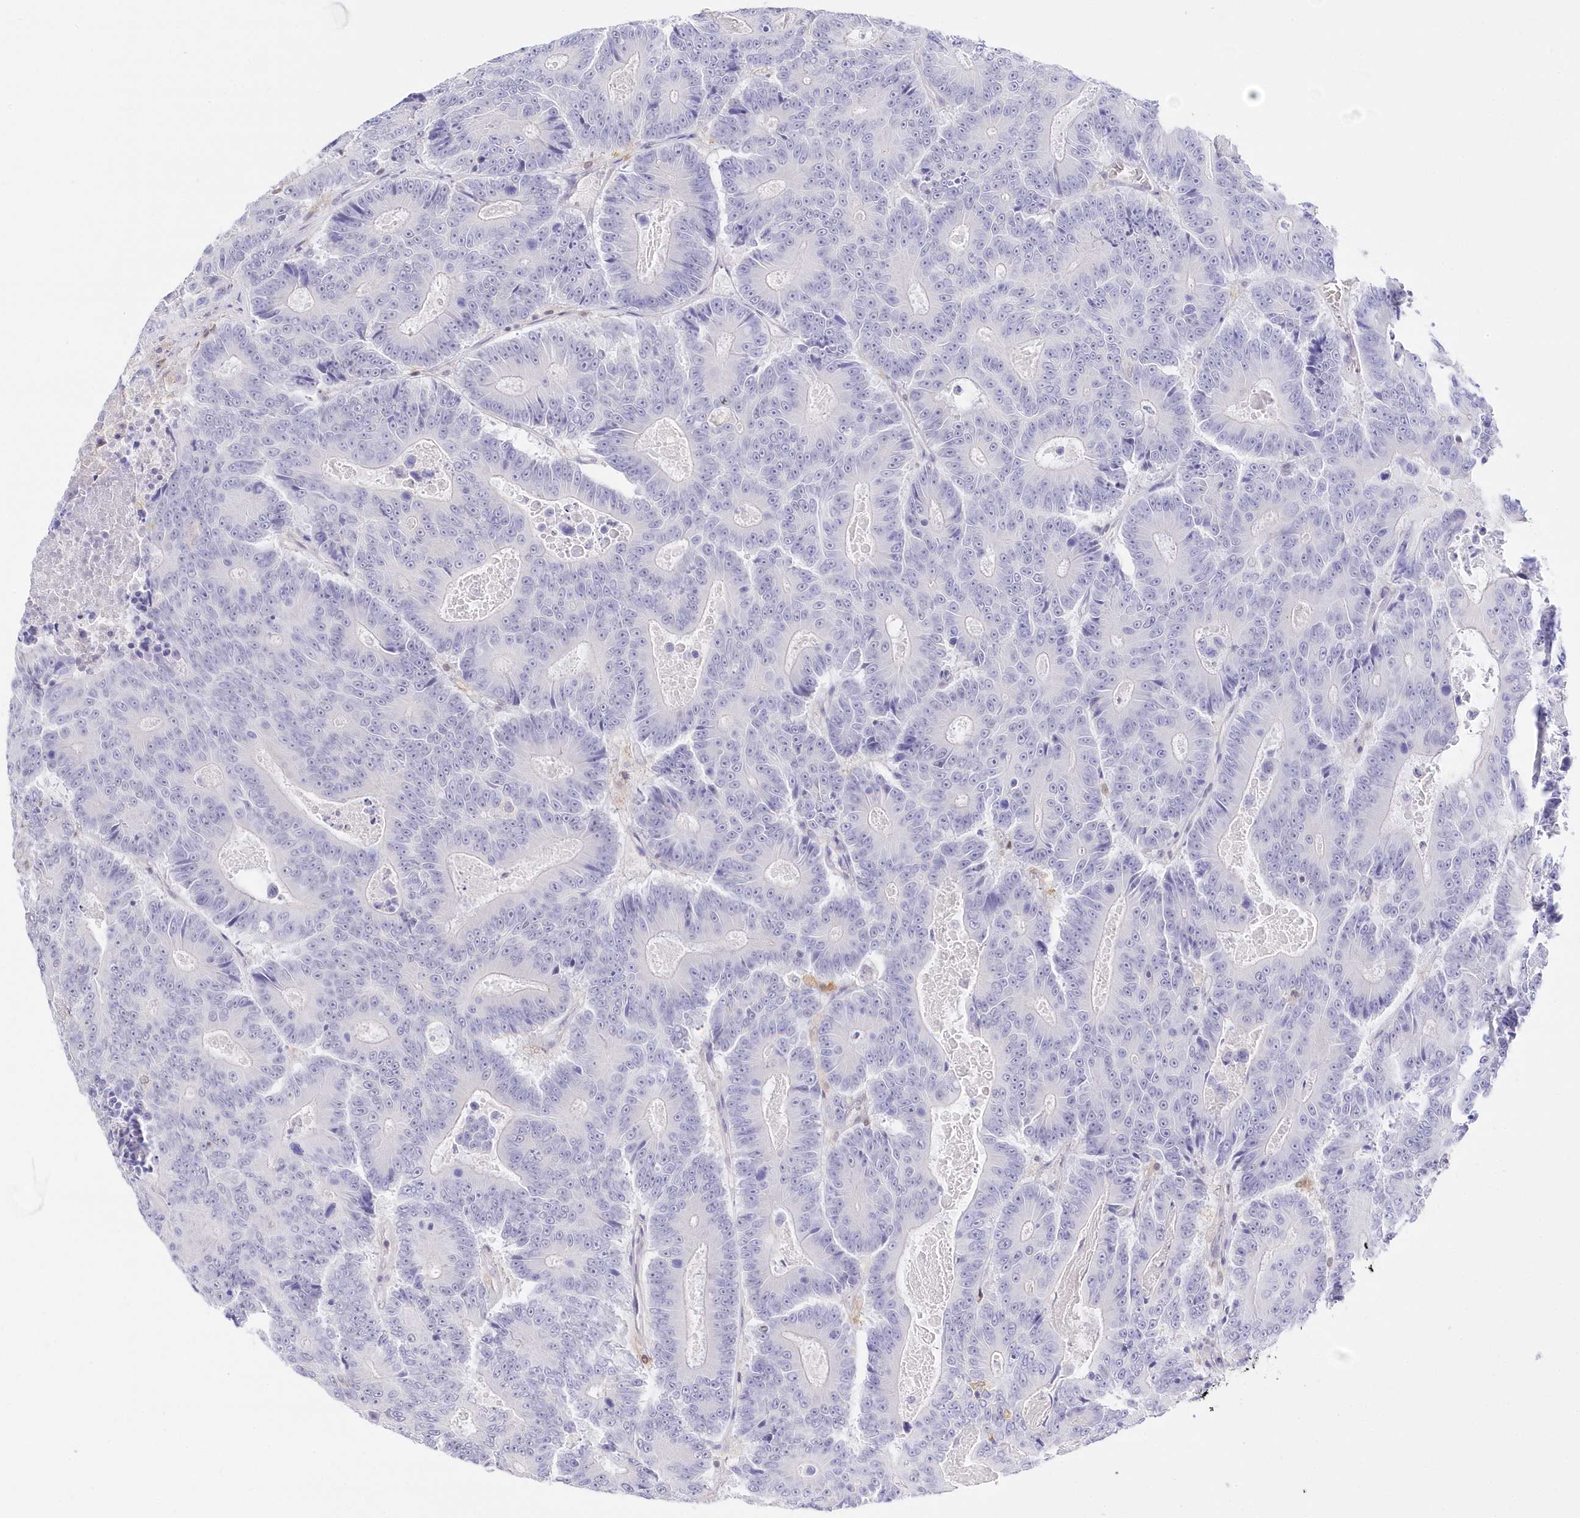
{"staining": {"intensity": "negative", "quantity": "none", "location": "none"}, "tissue": "colorectal cancer", "cell_type": "Tumor cells", "image_type": "cancer", "snomed": [{"axis": "morphology", "description": "Adenocarcinoma, NOS"}, {"axis": "topography", "description": "Colon"}], "caption": "Histopathology image shows no protein expression in tumor cells of colorectal adenocarcinoma tissue.", "gene": "UBA6", "patient": {"sex": "male", "age": 83}}